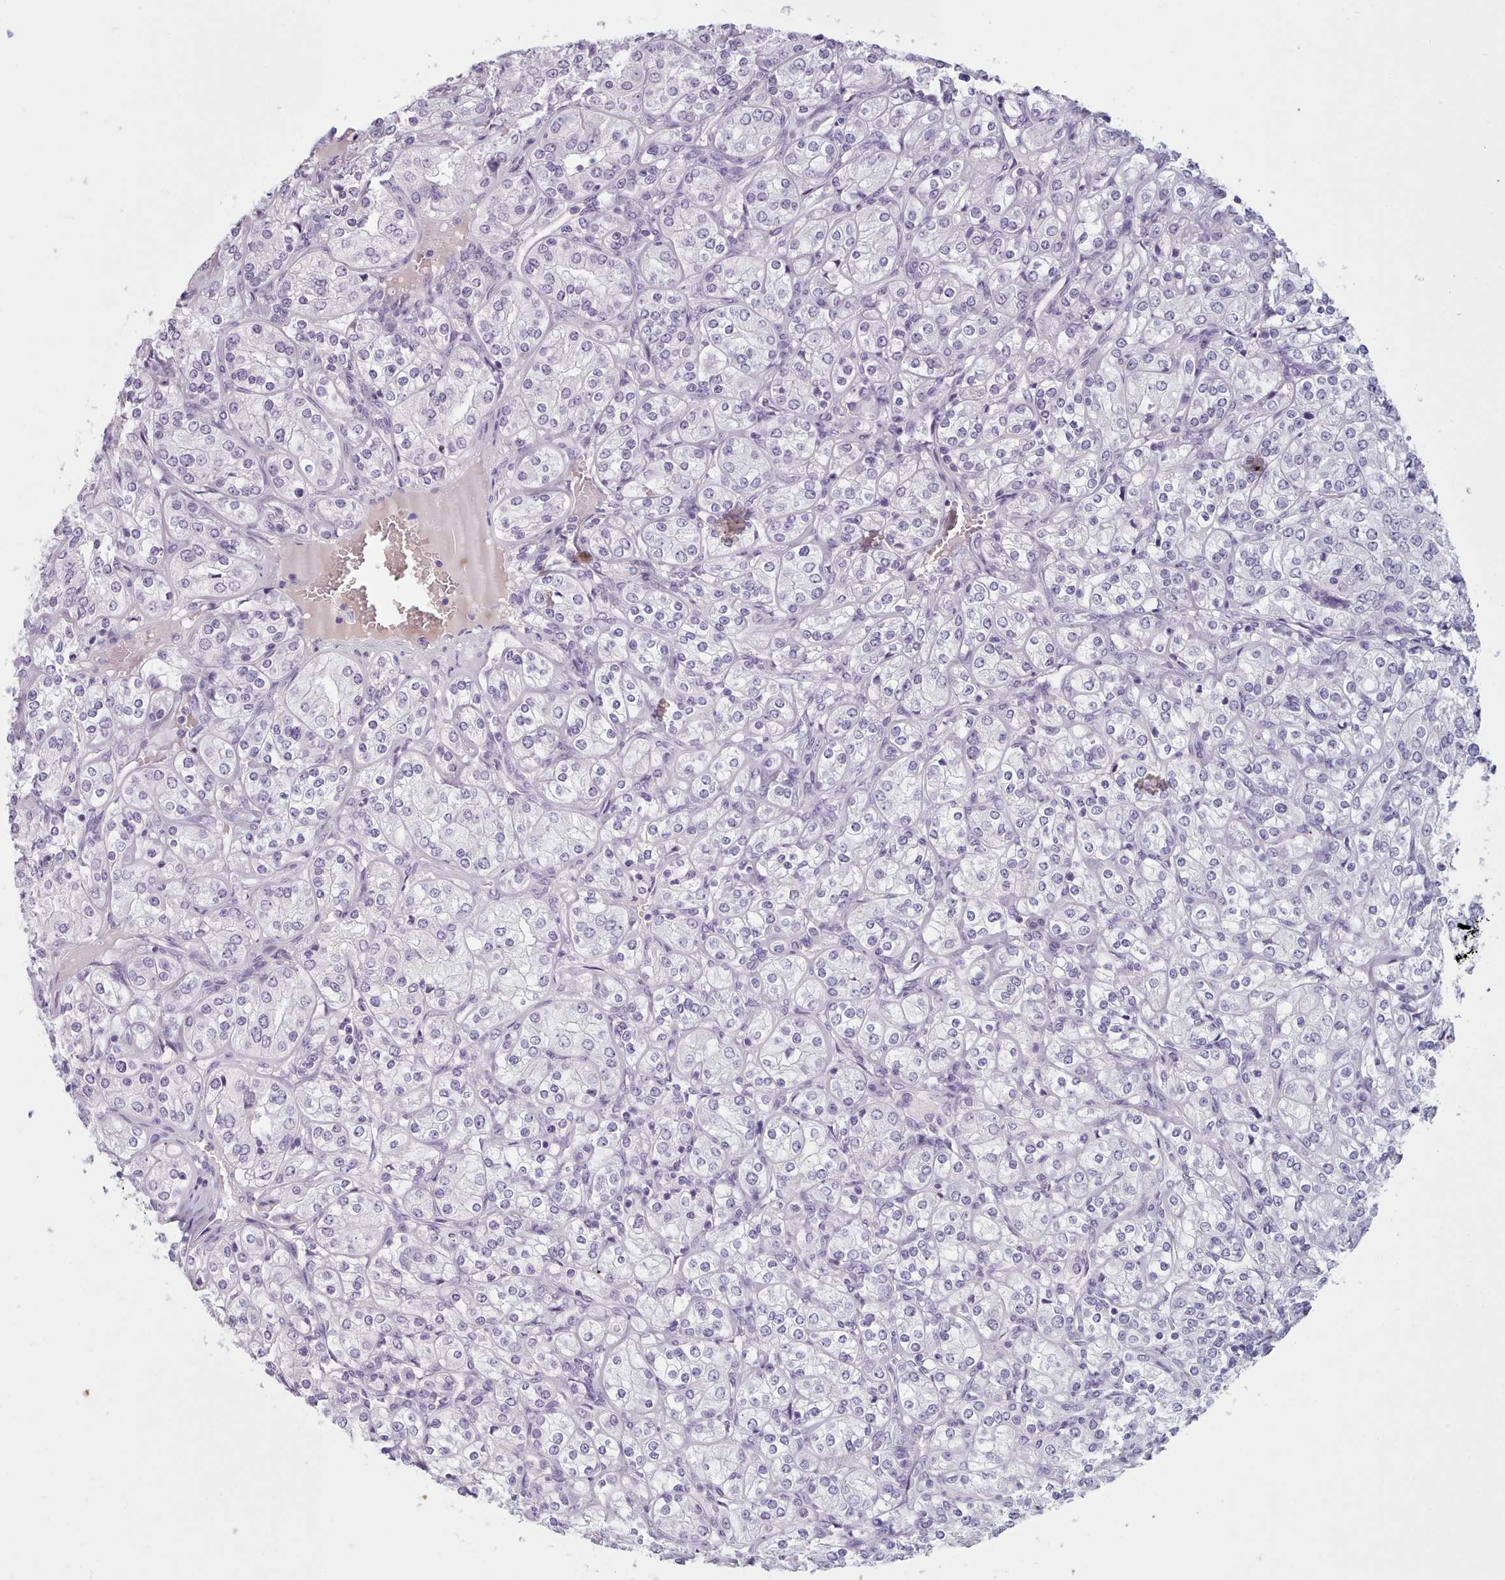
{"staining": {"intensity": "negative", "quantity": "none", "location": "none"}, "tissue": "renal cancer", "cell_type": "Tumor cells", "image_type": "cancer", "snomed": [{"axis": "morphology", "description": "Adenocarcinoma, NOS"}, {"axis": "topography", "description": "Kidney"}], "caption": "This is an immunohistochemistry histopathology image of human renal cancer. There is no expression in tumor cells.", "gene": "ZNF43", "patient": {"sex": "male", "age": 77}}